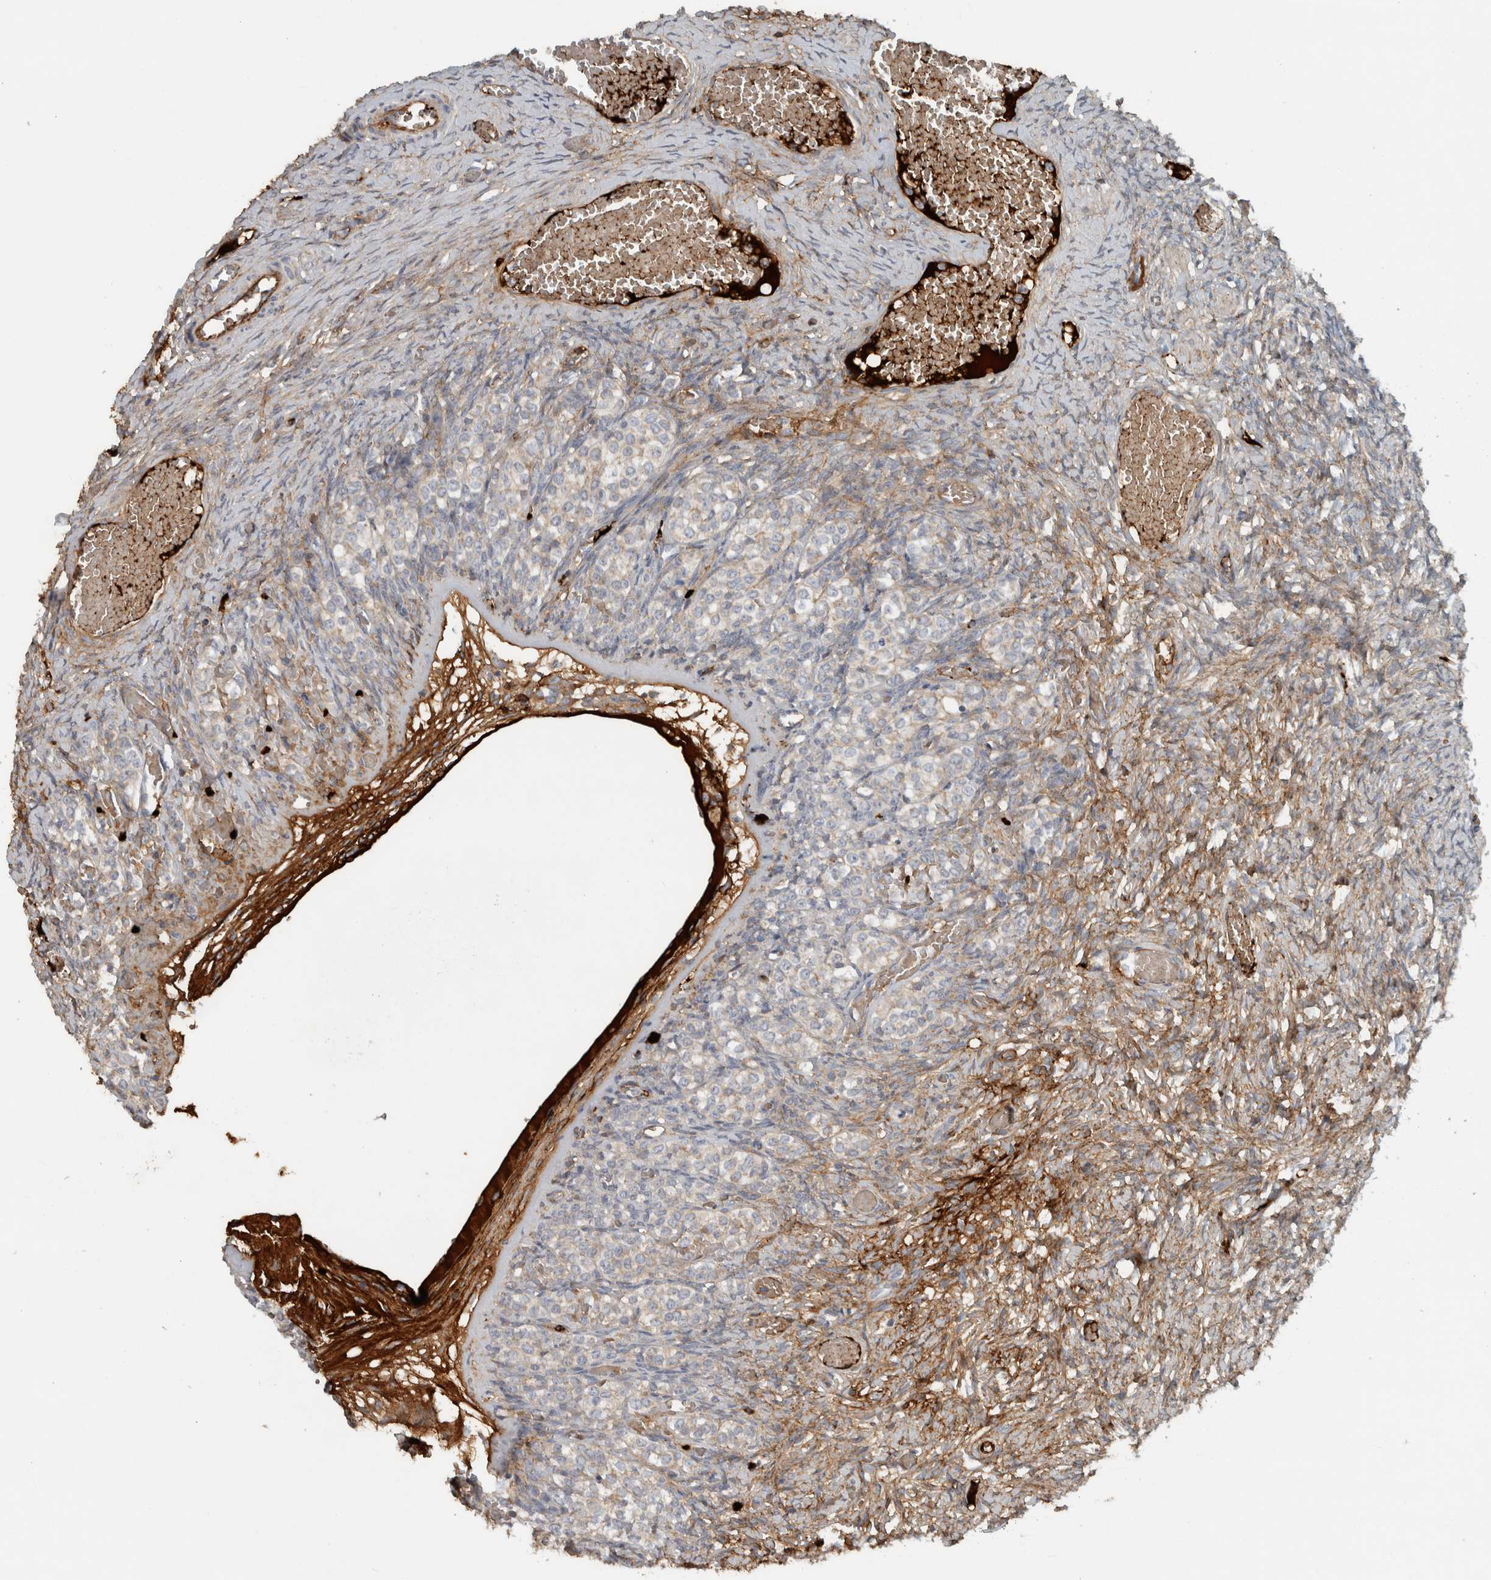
{"staining": {"intensity": "negative", "quantity": "none", "location": "none"}, "tissue": "ovary", "cell_type": "Ovarian stroma cells", "image_type": "normal", "snomed": [{"axis": "morphology", "description": "Adenocarcinoma, NOS"}, {"axis": "topography", "description": "Endometrium"}], "caption": "DAB immunohistochemical staining of normal human ovary displays no significant positivity in ovarian stroma cells. The staining is performed using DAB brown chromogen with nuclei counter-stained in using hematoxylin.", "gene": "FN1", "patient": {"sex": "female", "age": 32}}